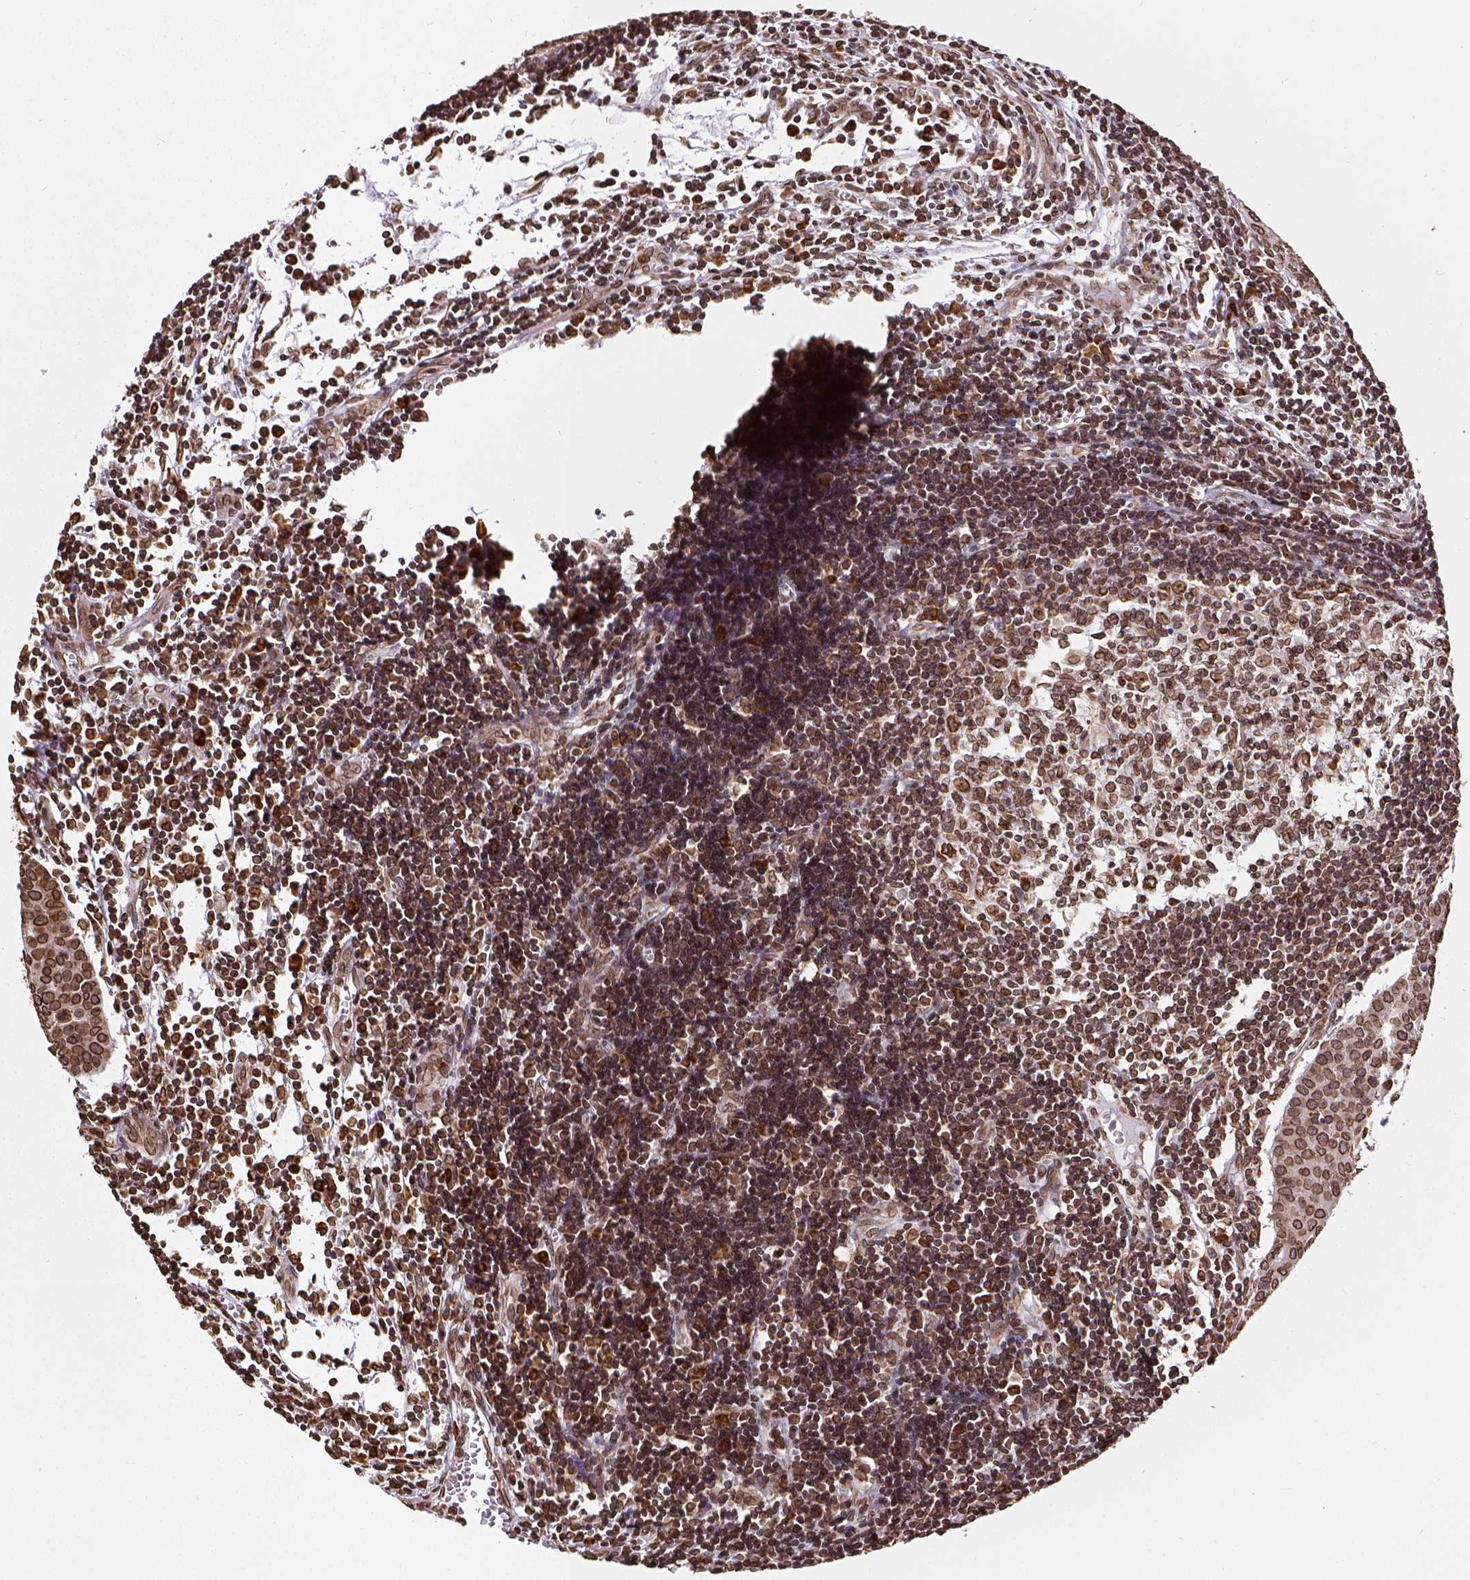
{"staining": {"intensity": "strong", "quantity": ">75%", "location": "cytoplasmic/membranous,nuclear"}, "tissue": "carcinoid", "cell_type": "Tumor cells", "image_type": "cancer", "snomed": [{"axis": "morphology", "description": "Carcinoid, malignant, NOS"}, {"axis": "topography", "description": "Colon"}], "caption": "This is an image of immunohistochemistry (IHC) staining of carcinoid, which shows strong expression in the cytoplasmic/membranous and nuclear of tumor cells.", "gene": "MTDH", "patient": {"sex": "male", "age": 81}}